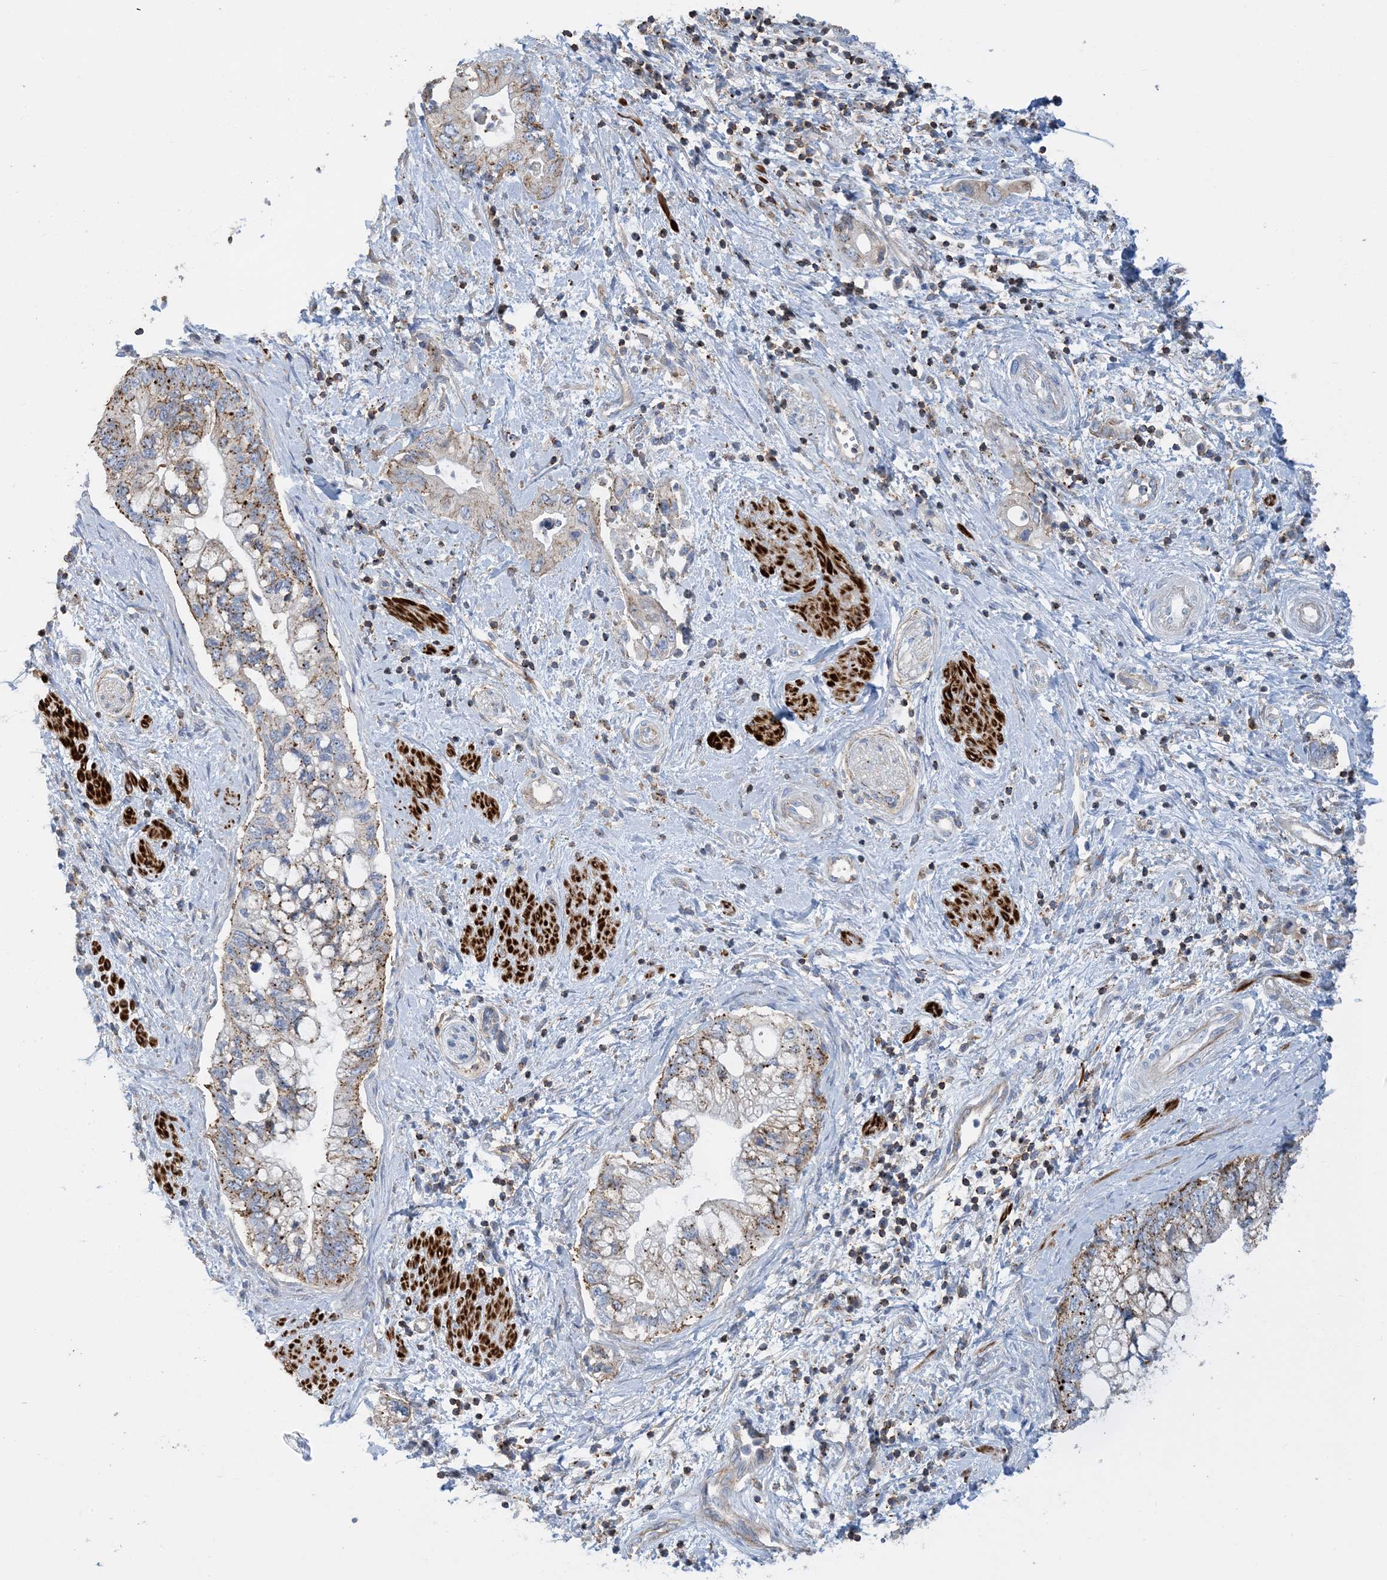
{"staining": {"intensity": "moderate", "quantity": "25%-75%", "location": "cytoplasmic/membranous"}, "tissue": "pancreatic cancer", "cell_type": "Tumor cells", "image_type": "cancer", "snomed": [{"axis": "morphology", "description": "Adenocarcinoma, NOS"}, {"axis": "topography", "description": "Pancreas"}], "caption": "Pancreatic cancer (adenocarcinoma) stained for a protein demonstrates moderate cytoplasmic/membranous positivity in tumor cells.", "gene": "CALHM5", "patient": {"sex": "female", "age": 73}}